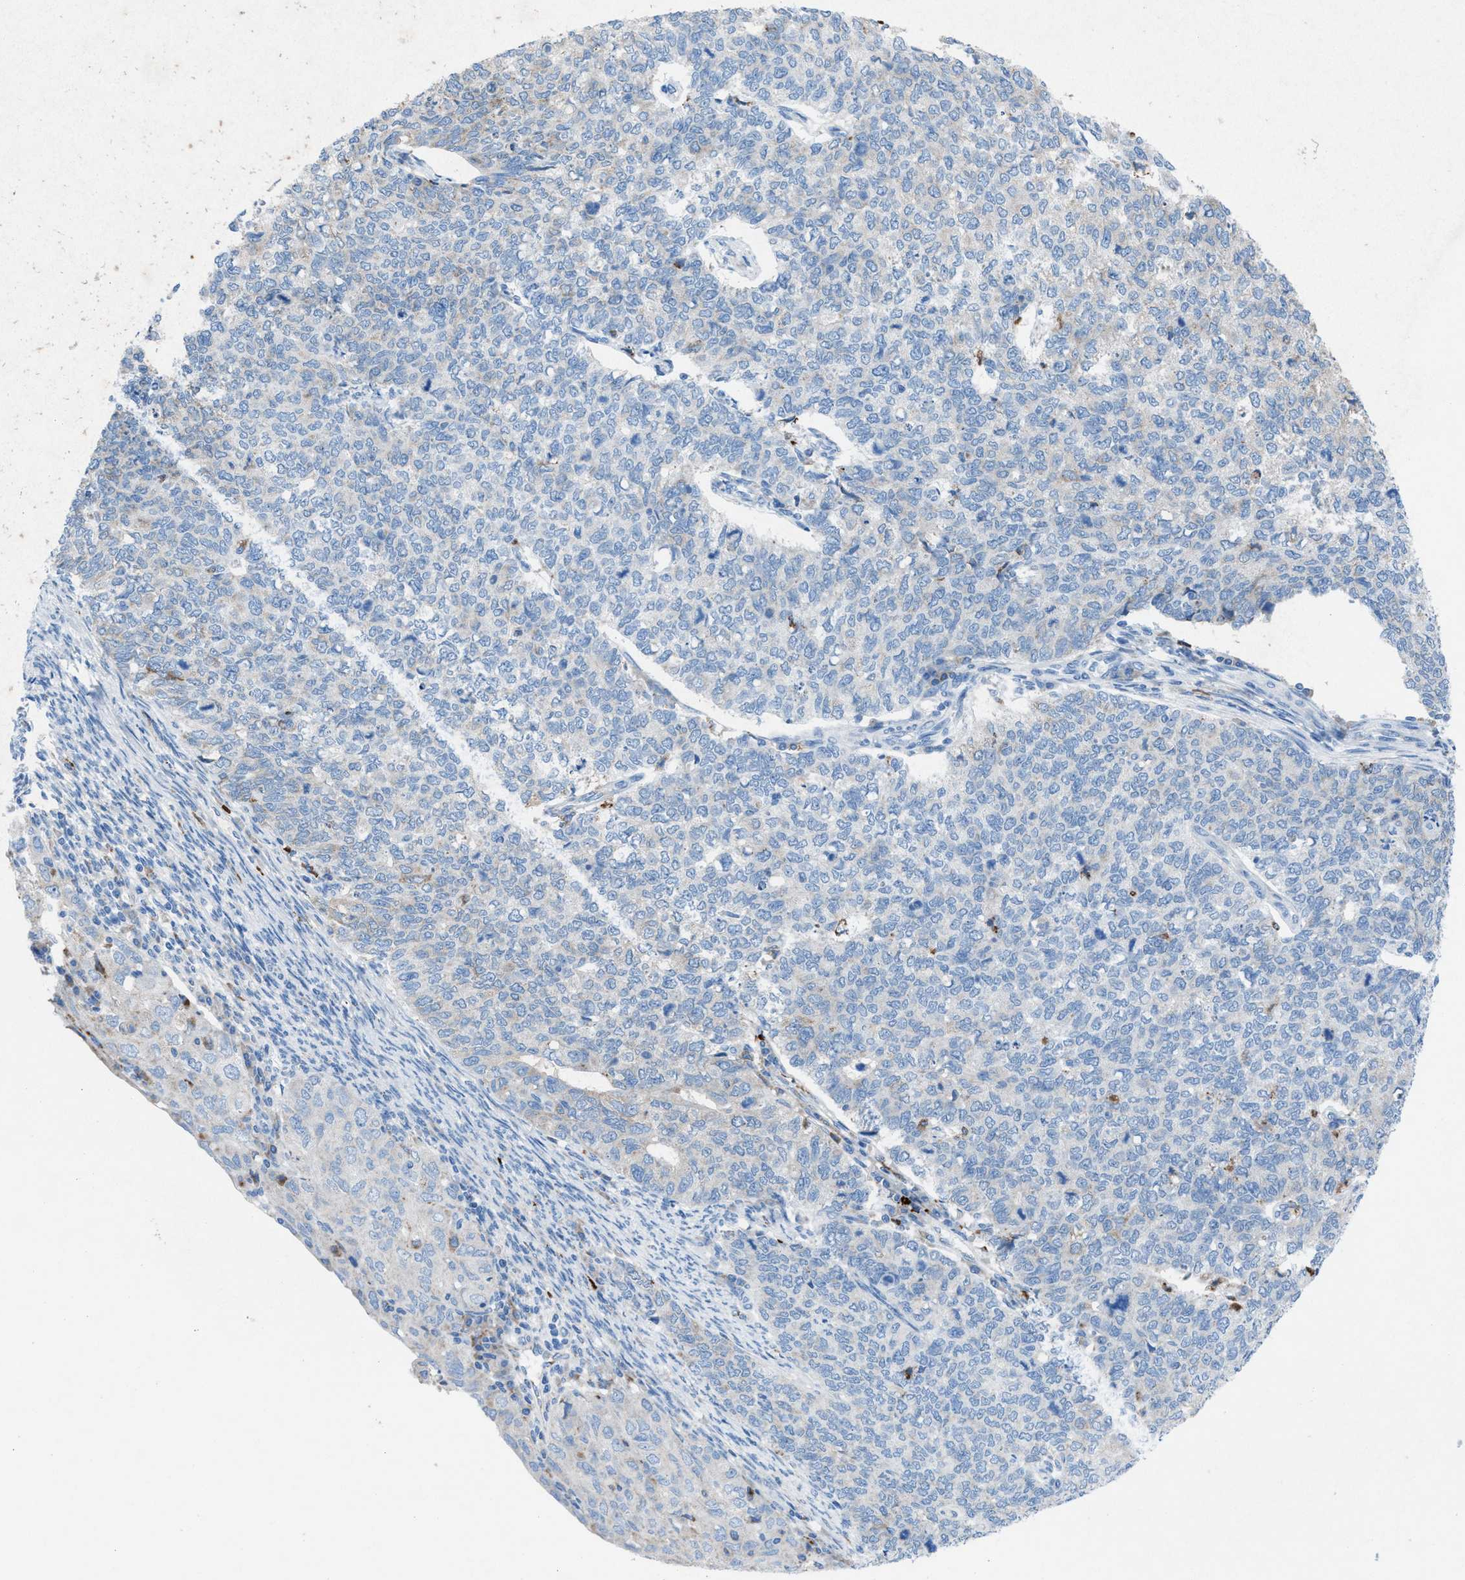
{"staining": {"intensity": "weak", "quantity": "<25%", "location": "cytoplasmic/membranous"}, "tissue": "cervical cancer", "cell_type": "Tumor cells", "image_type": "cancer", "snomed": [{"axis": "morphology", "description": "Squamous cell carcinoma, NOS"}, {"axis": "topography", "description": "Cervix"}], "caption": "This micrograph is of squamous cell carcinoma (cervical) stained with immunohistochemistry to label a protein in brown with the nuclei are counter-stained blue. There is no expression in tumor cells.", "gene": "CD1B", "patient": {"sex": "female", "age": 63}}